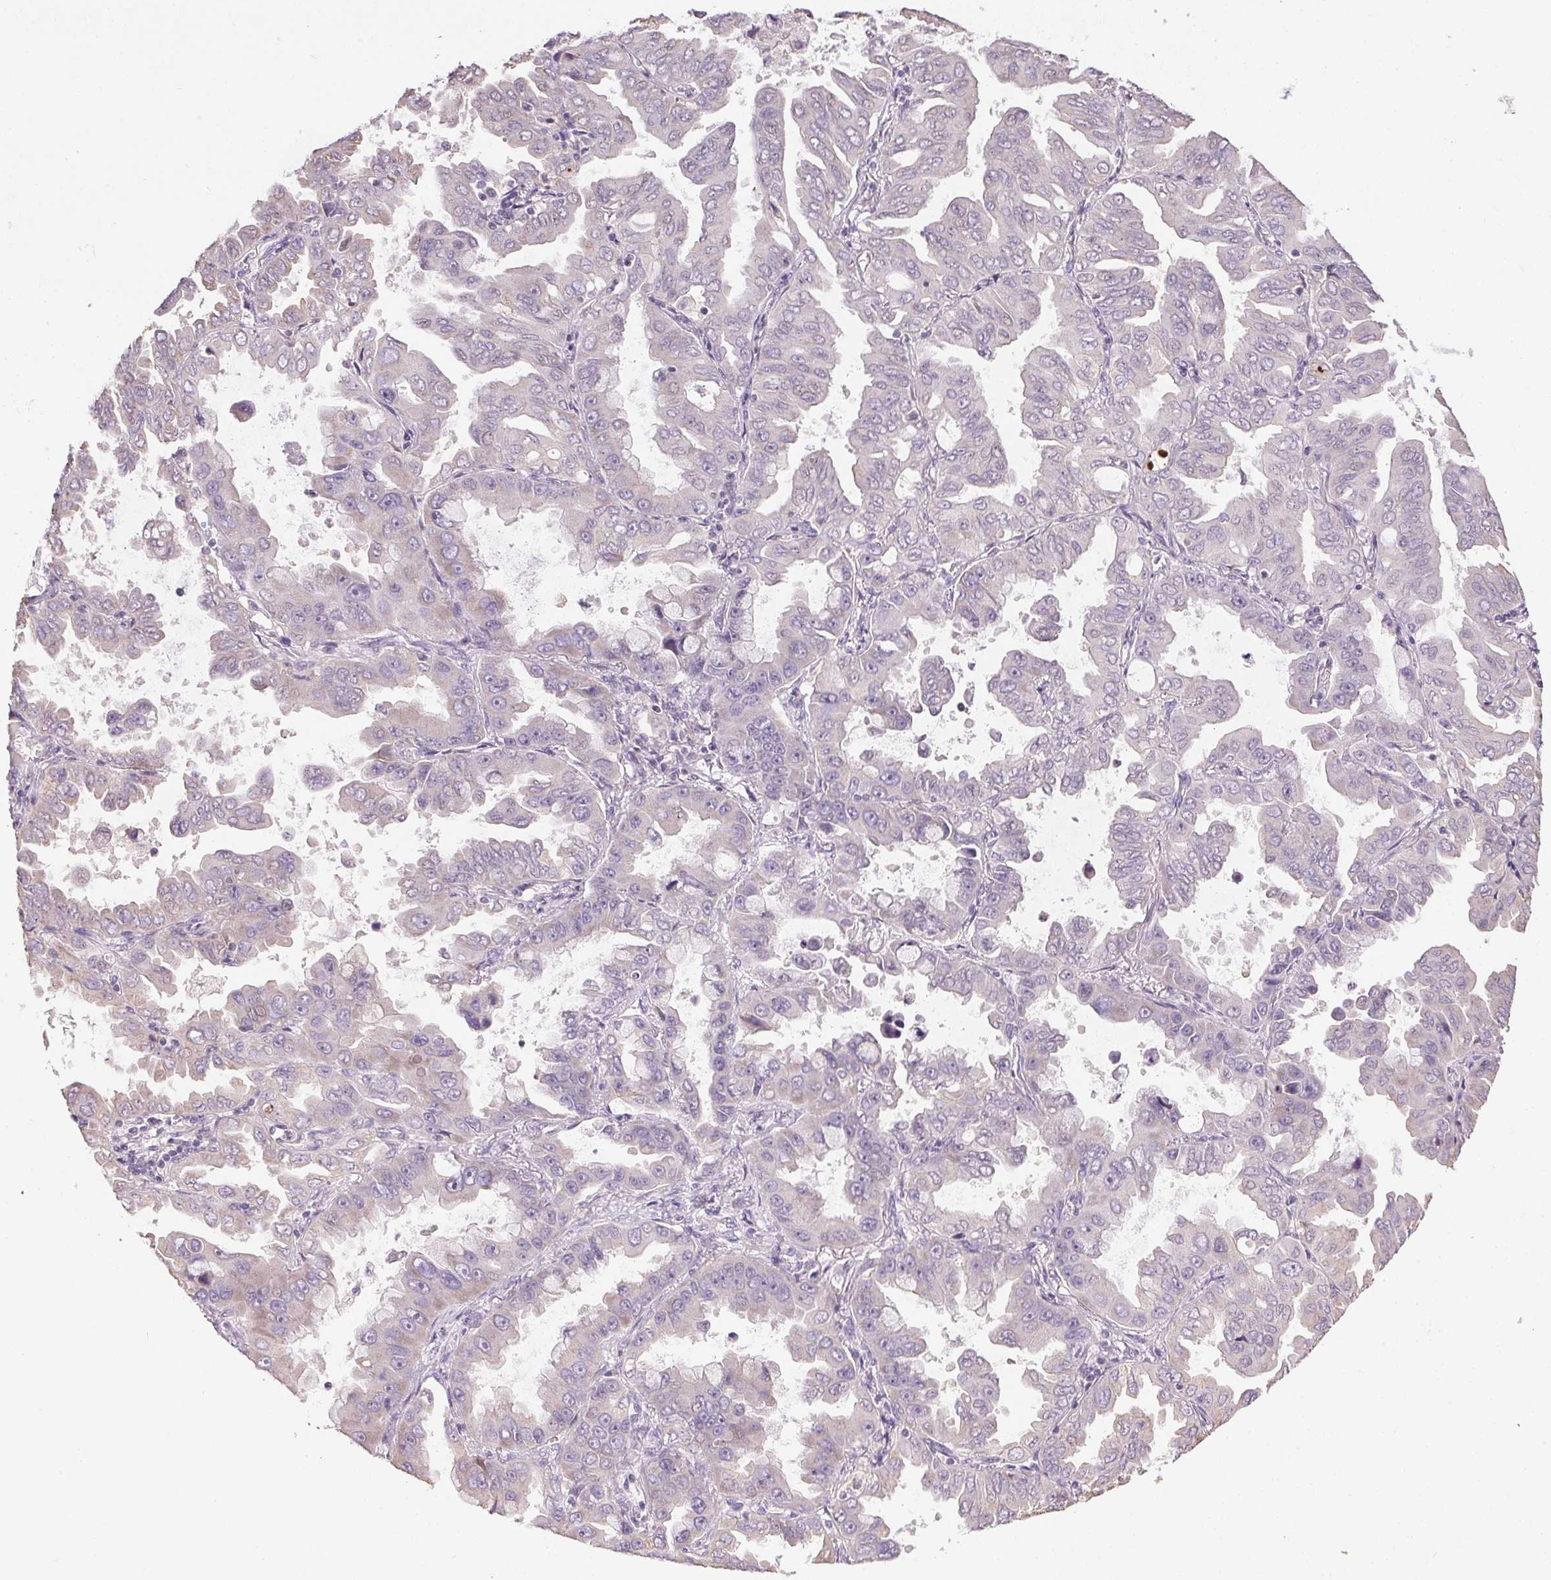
{"staining": {"intensity": "negative", "quantity": "none", "location": "none"}, "tissue": "lung cancer", "cell_type": "Tumor cells", "image_type": "cancer", "snomed": [{"axis": "morphology", "description": "Adenocarcinoma, NOS"}, {"axis": "topography", "description": "Lung"}], "caption": "Human lung cancer stained for a protein using immunohistochemistry (IHC) reveals no staining in tumor cells.", "gene": "SPACA9", "patient": {"sex": "male", "age": 64}}